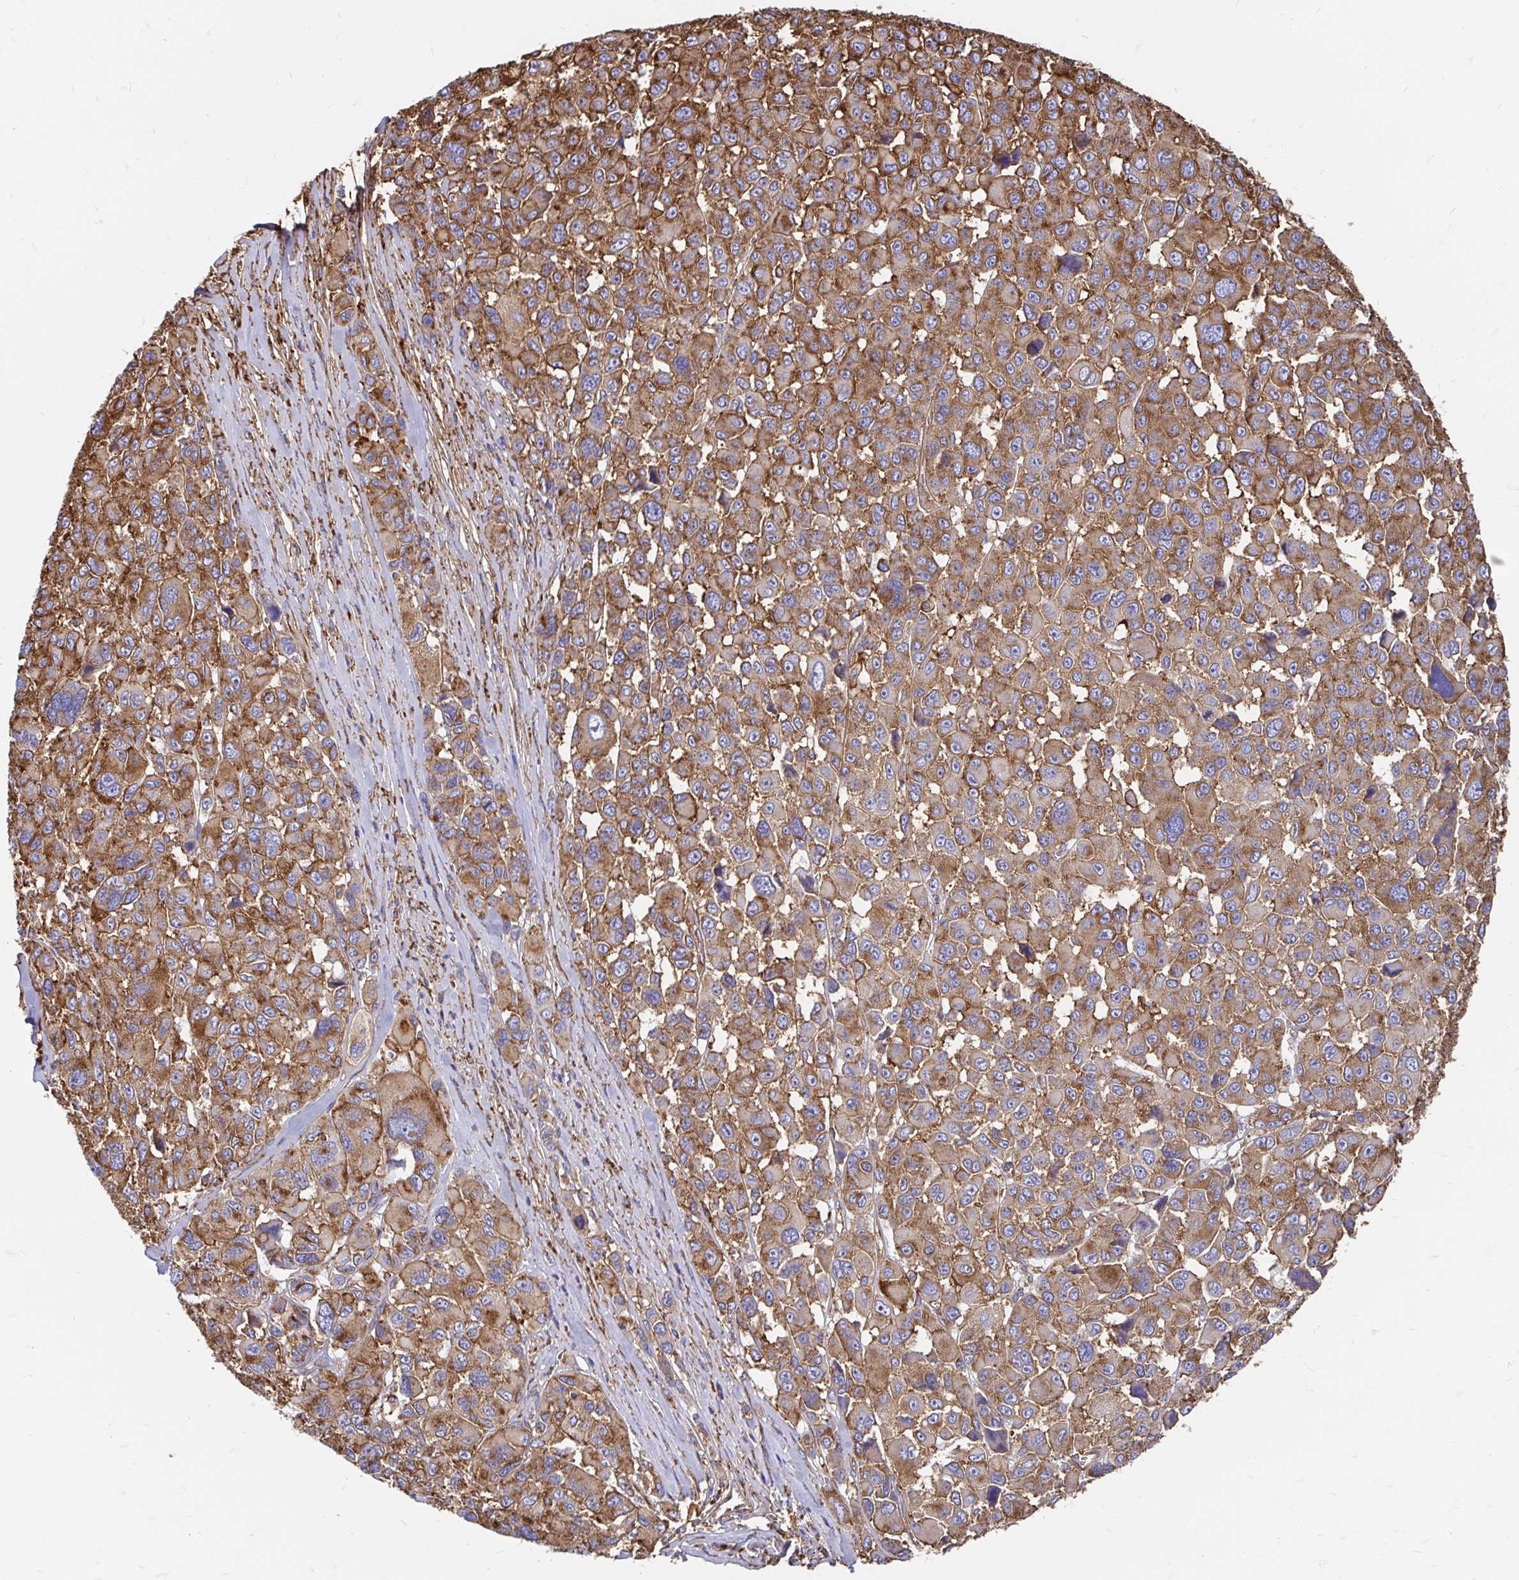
{"staining": {"intensity": "moderate", "quantity": ">75%", "location": "cytoplasmic/membranous"}, "tissue": "melanoma", "cell_type": "Tumor cells", "image_type": "cancer", "snomed": [{"axis": "morphology", "description": "Malignant melanoma, NOS"}, {"axis": "topography", "description": "Skin"}], "caption": "DAB immunohistochemical staining of human melanoma shows moderate cytoplasmic/membranous protein expression in approximately >75% of tumor cells.", "gene": "CLTC", "patient": {"sex": "female", "age": 66}}